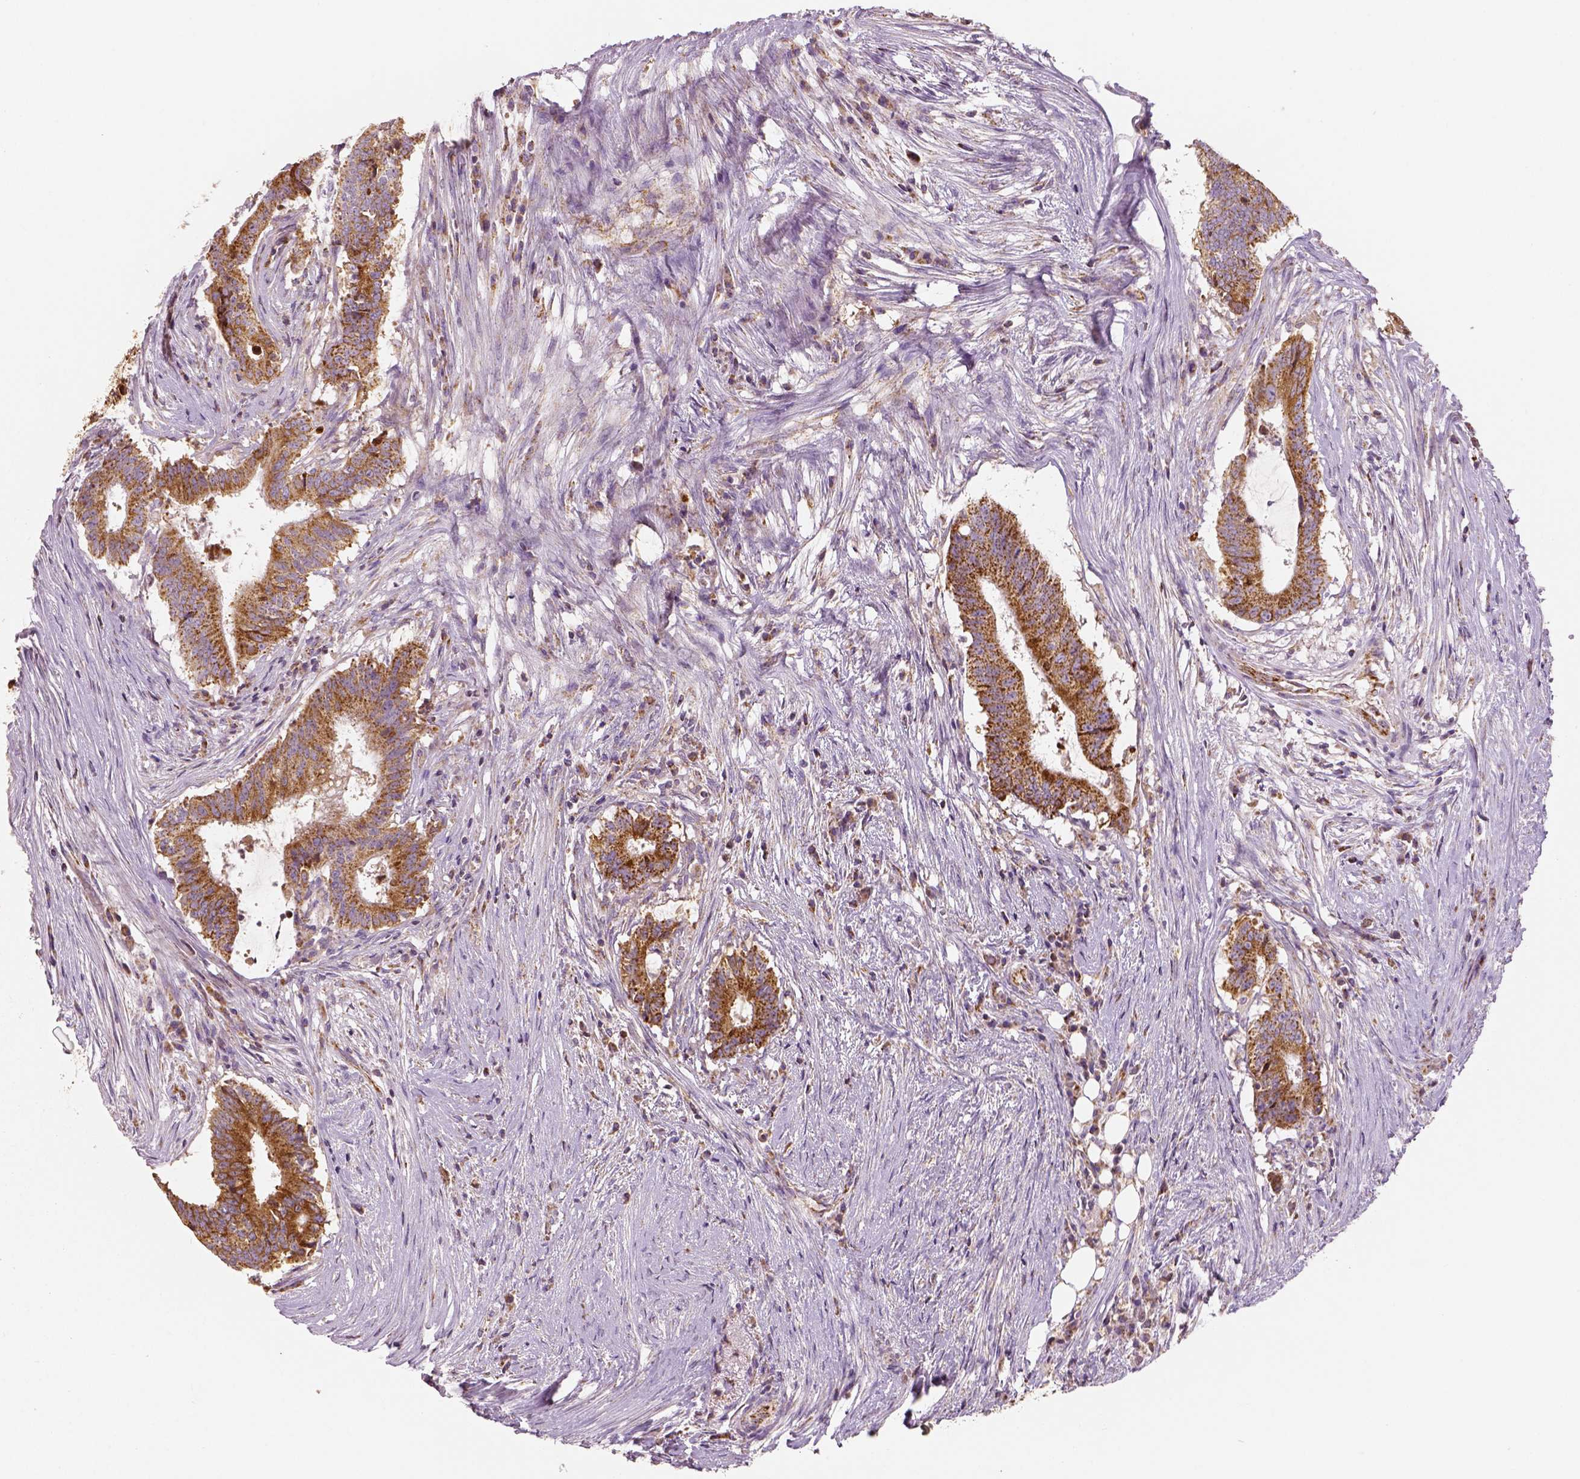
{"staining": {"intensity": "moderate", "quantity": ">75%", "location": "cytoplasmic/membranous"}, "tissue": "colorectal cancer", "cell_type": "Tumor cells", "image_type": "cancer", "snomed": [{"axis": "morphology", "description": "Adenocarcinoma, NOS"}, {"axis": "topography", "description": "Colon"}], "caption": "DAB (3,3'-diaminobenzidine) immunohistochemical staining of human colorectal adenocarcinoma shows moderate cytoplasmic/membranous protein staining in about >75% of tumor cells.", "gene": "PGAM5", "patient": {"sex": "female", "age": 43}}